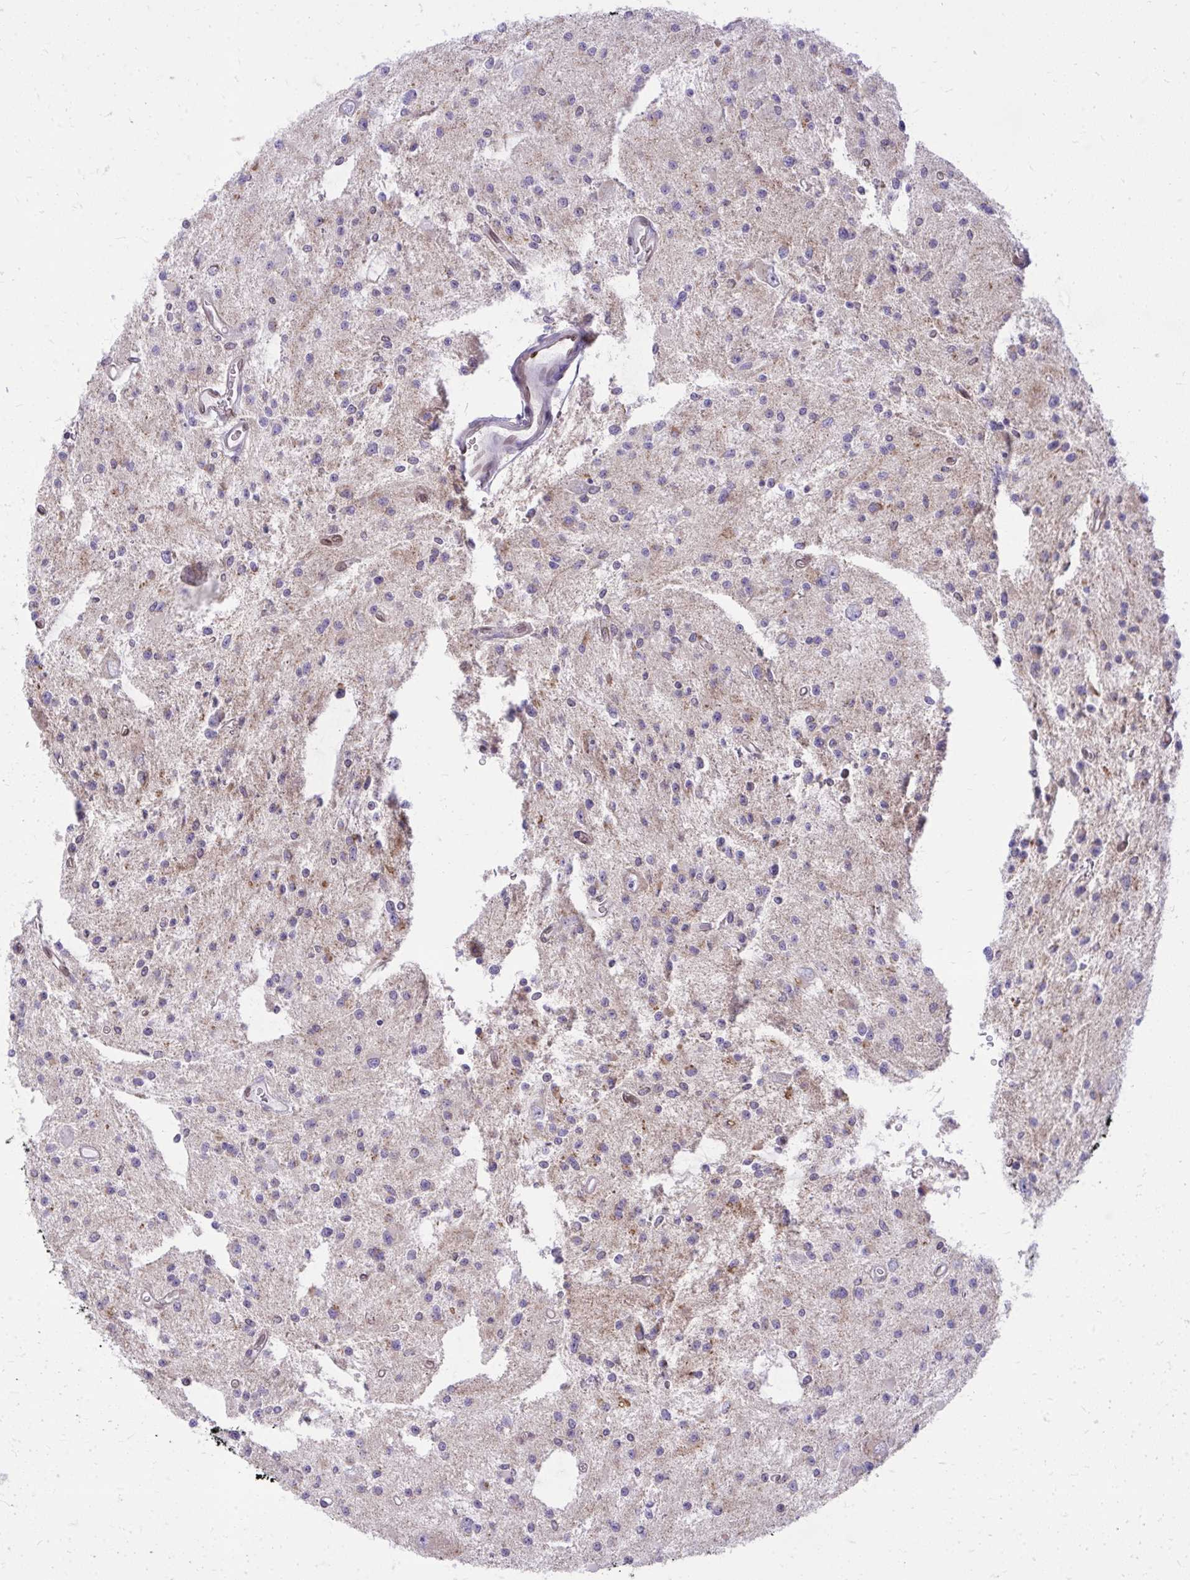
{"staining": {"intensity": "negative", "quantity": "none", "location": "none"}, "tissue": "glioma", "cell_type": "Tumor cells", "image_type": "cancer", "snomed": [{"axis": "morphology", "description": "Glioma, malignant, Low grade"}, {"axis": "topography", "description": "Brain"}], "caption": "This is an immunohistochemistry (IHC) micrograph of human glioma. There is no expression in tumor cells.", "gene": "RPS6KA2", "patient": {"sex": "male", "age": 43}}